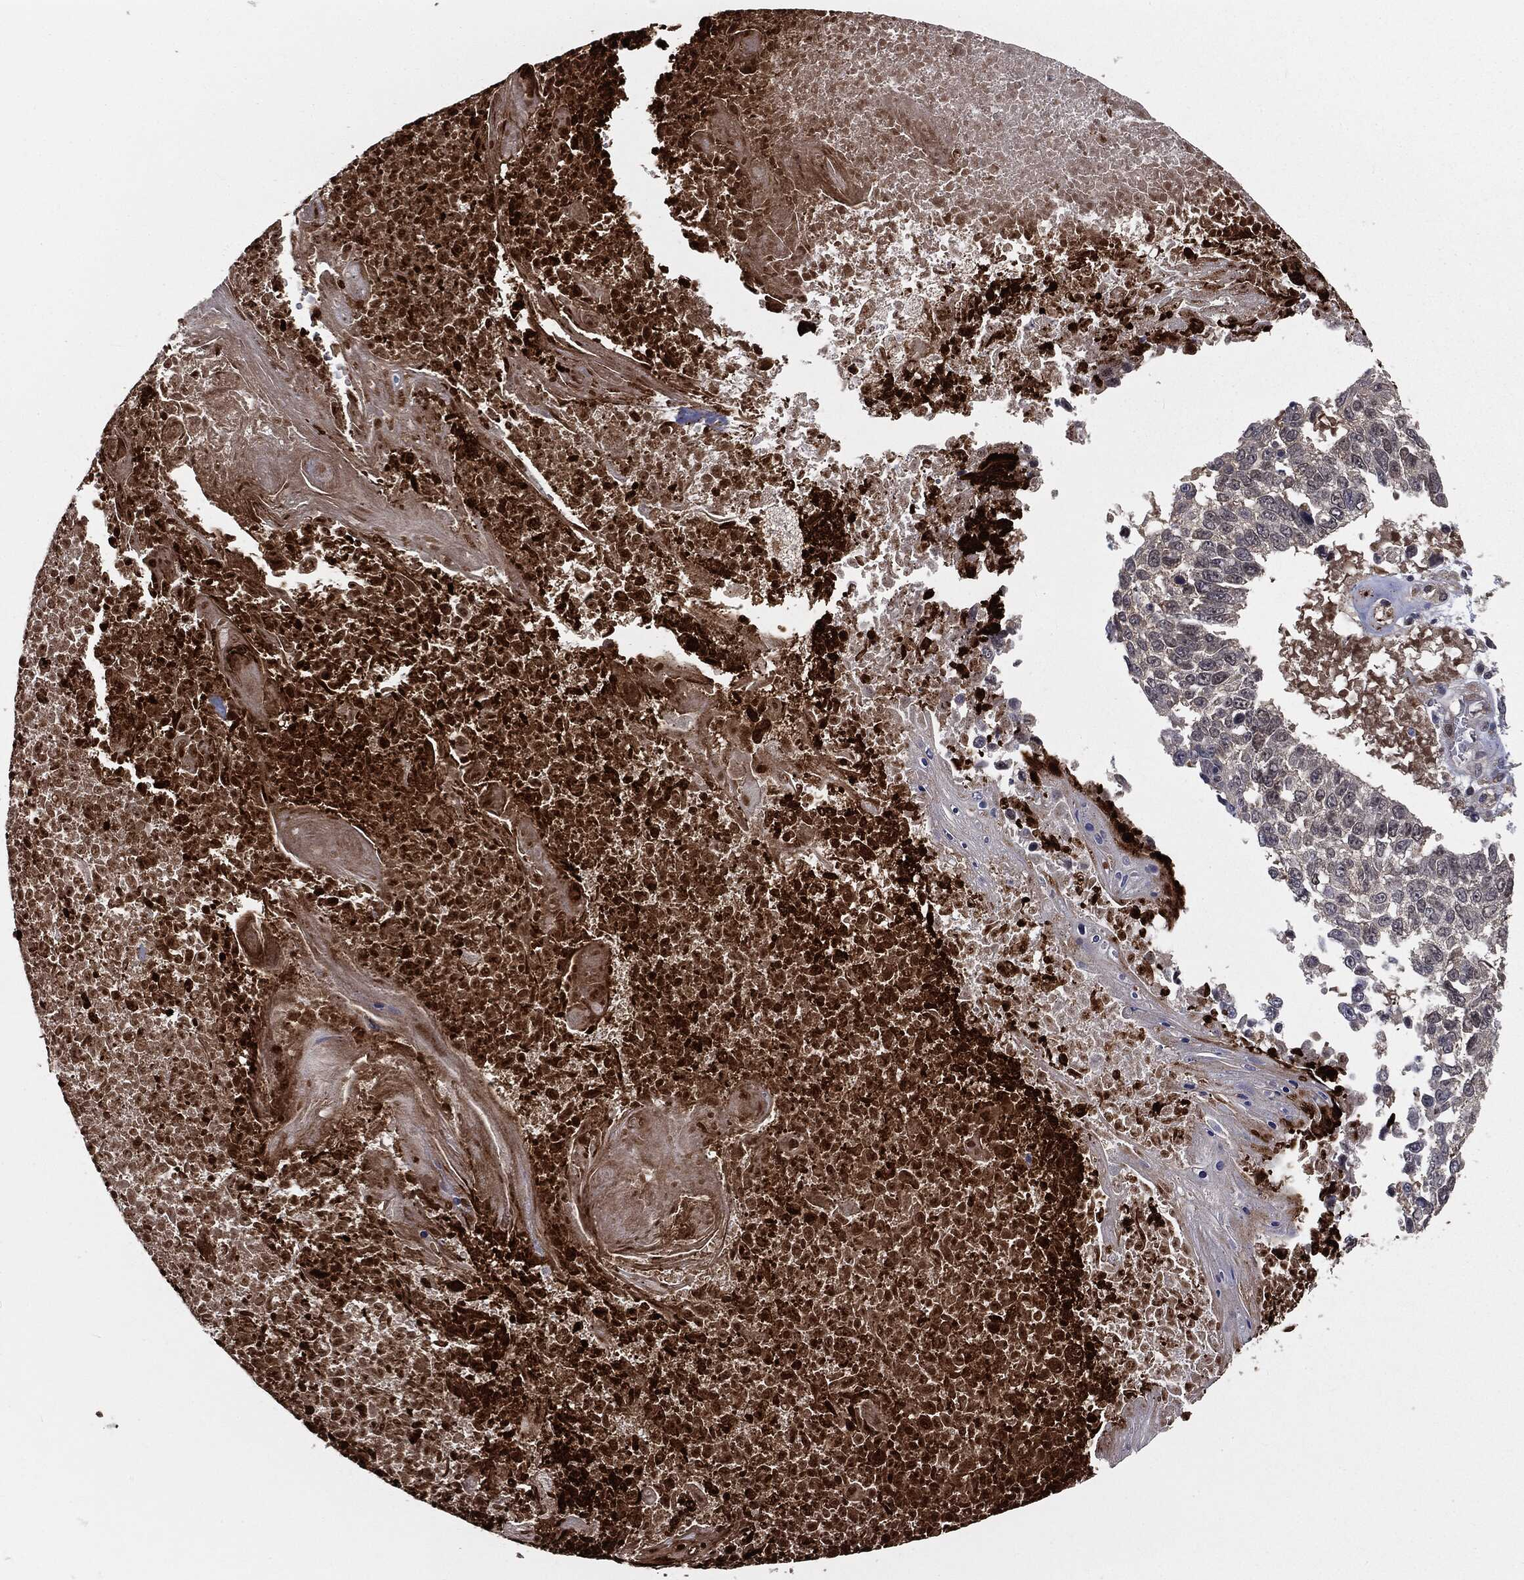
{"staining": {"intensity": "negative", "quantity": "none", "location": "none"}, "tissue": "lung cancer", "cell_type": "Tumor cells", "image_type": "cancer", "snomed": [{"axis": "morphology", "description": "Squamous cell carcinoma, NOS"}, {"axis": "topography", "description": "Lung"}], "caption": "Image shows no significant protein staining in tumor cells of lung cancer (squamous cell carcinoma).", "gene": "FBXO7", "patient": {"sex": "male", "age": 82}}